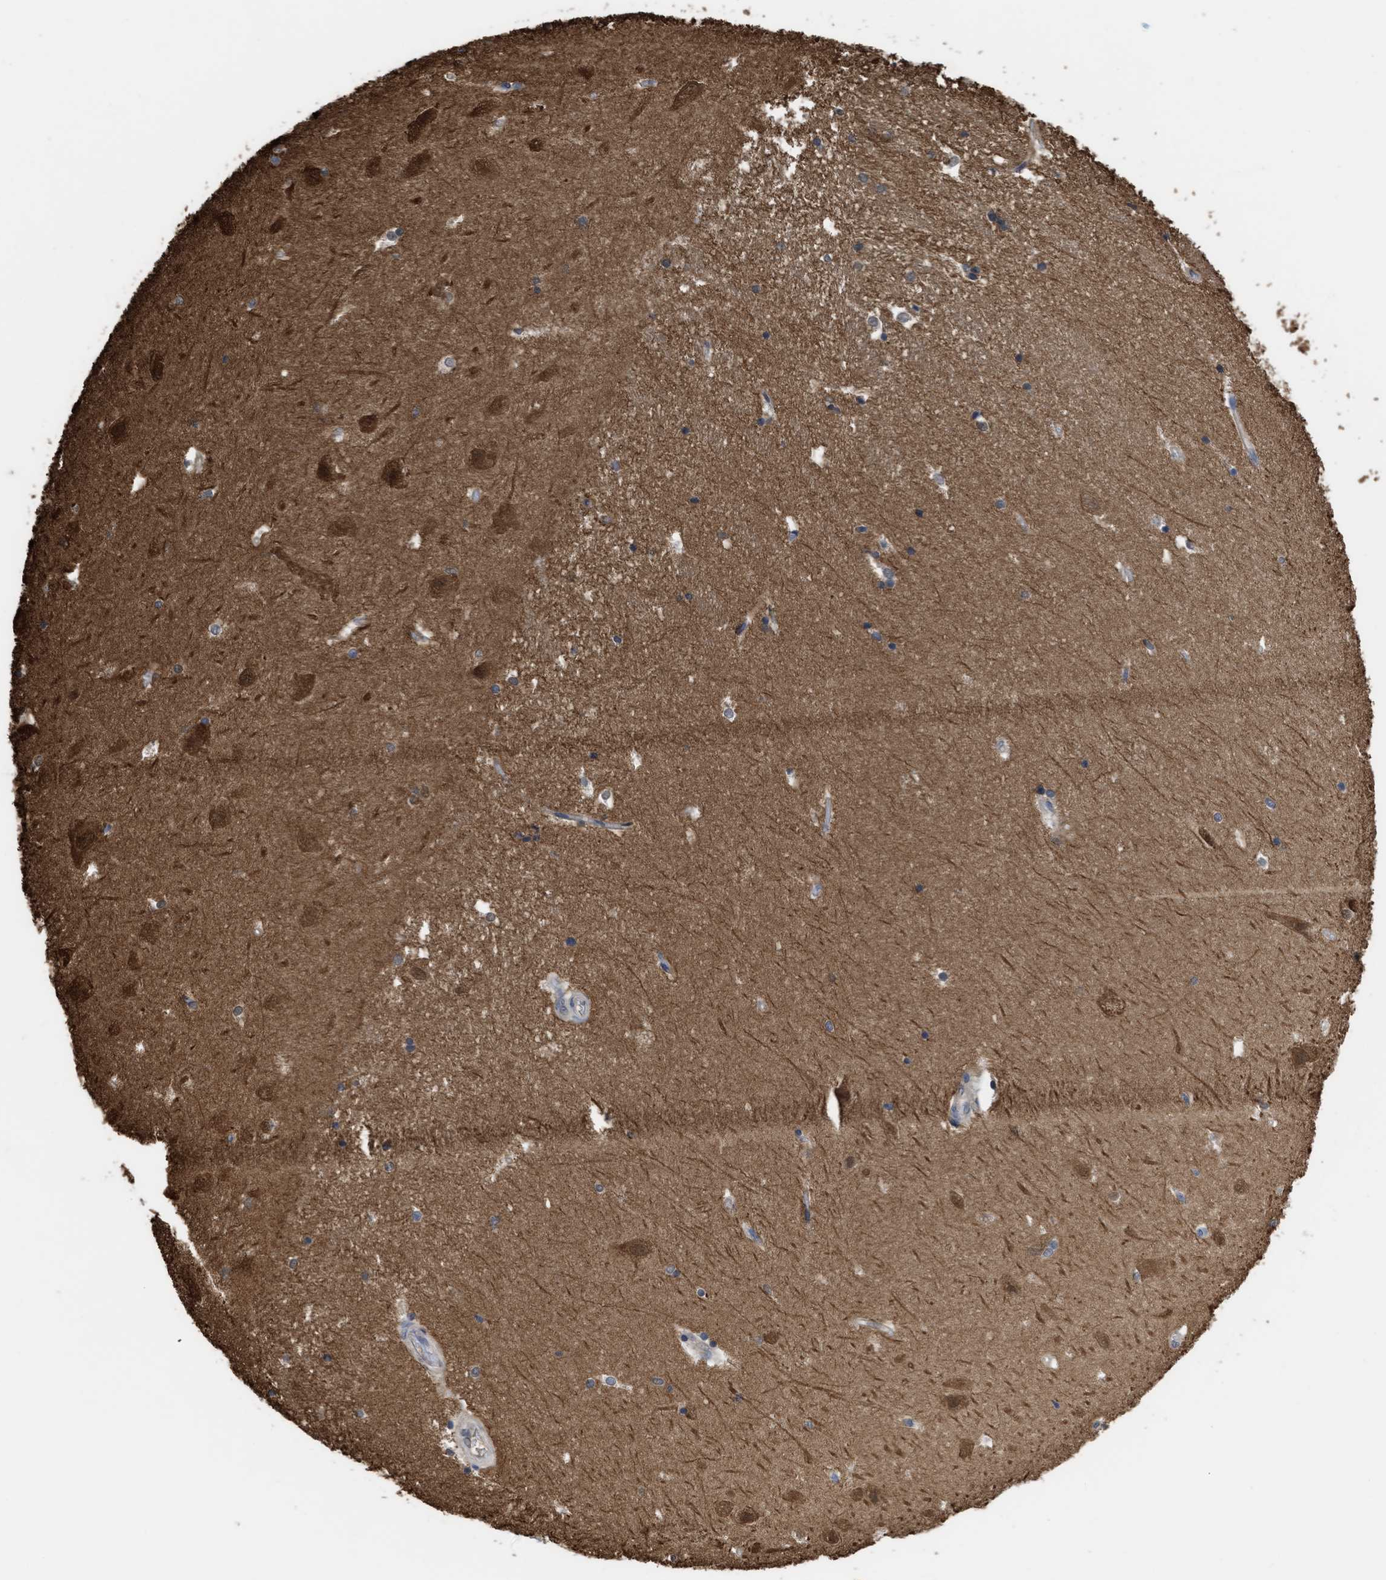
{"staining": {"intensity": "moderate", "quantity": "<25%", "location": "cytoplasmic/membranous"}, "tissue": "hippocampus", "cell_type": "Glial cells", "image_type": "normal", "snomed": [{"axis": "morphology", "description": "Normal tissue, NOS"}, {"axis": "topography", "description": "Hippocampus"}], "caption": "High-magnification brightfield microscopy of normal hippocampus stained with DAB (brown) and counterstained with hematoxylin (blue). glial cells exhibit moderate cytoplasmic/membranous positivity is seen in approximately<25% of cells.", "gene": "YWHAG", "patient": {"sex": "male", "age": 45}}